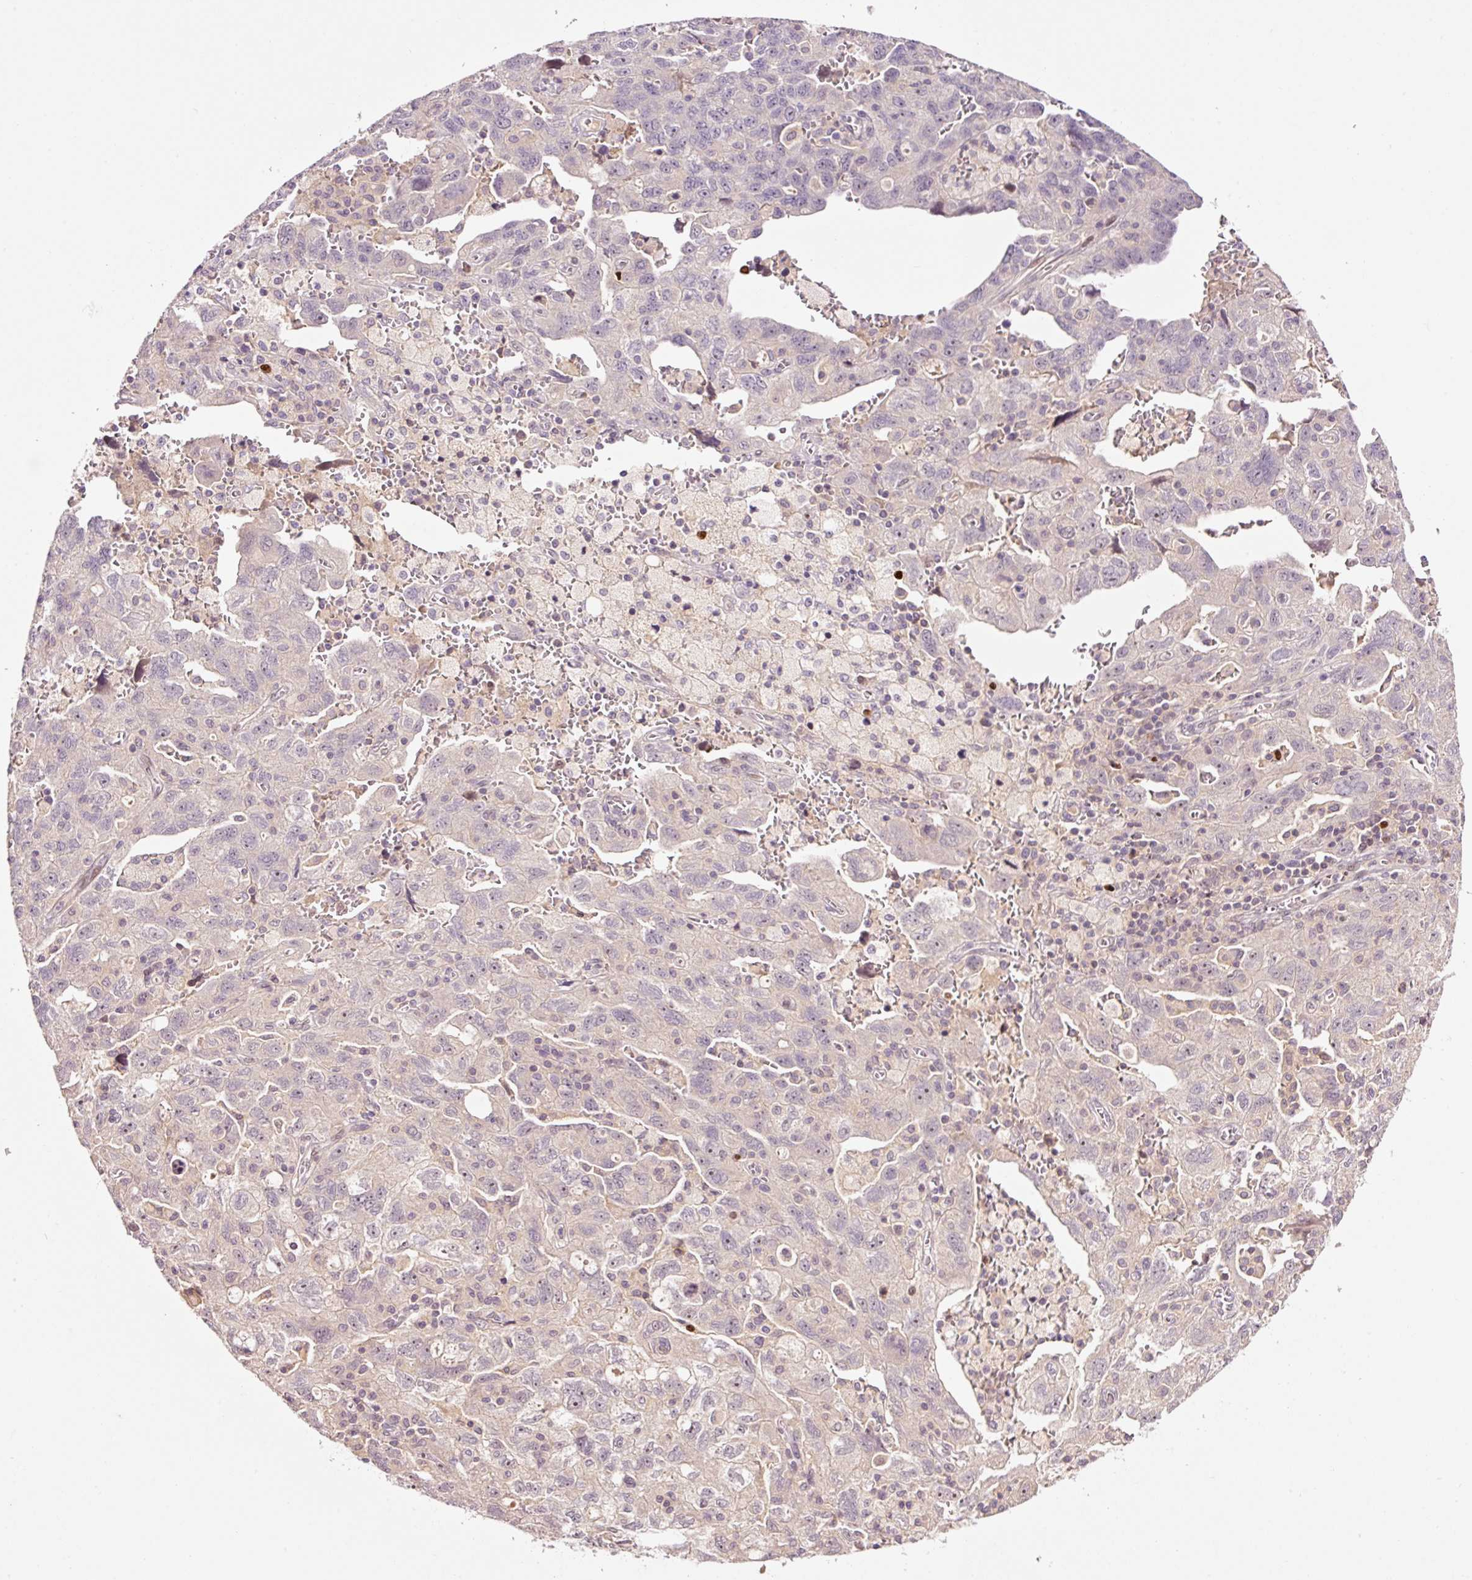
{"staining": {"intensity": "negative", "quantity": "none", "location": "none"}, "tissue": "ovarian cancer", "cell_type": "Tumor cells", "image_type": "cancer", "snomed": [{"axis": "morphology", "description": "Carcinoma, NOS"}, {"axis": "morphology", "description": "Cystadenocarcinoma, serous, NOS"}, {"axis": "topography", "description": "Ovary"}], "caption": "Tumor cells show no significant staining in ovarian cancer.", "gene": "DPPA4", "patient": {"sex": "female", "age": 69}}